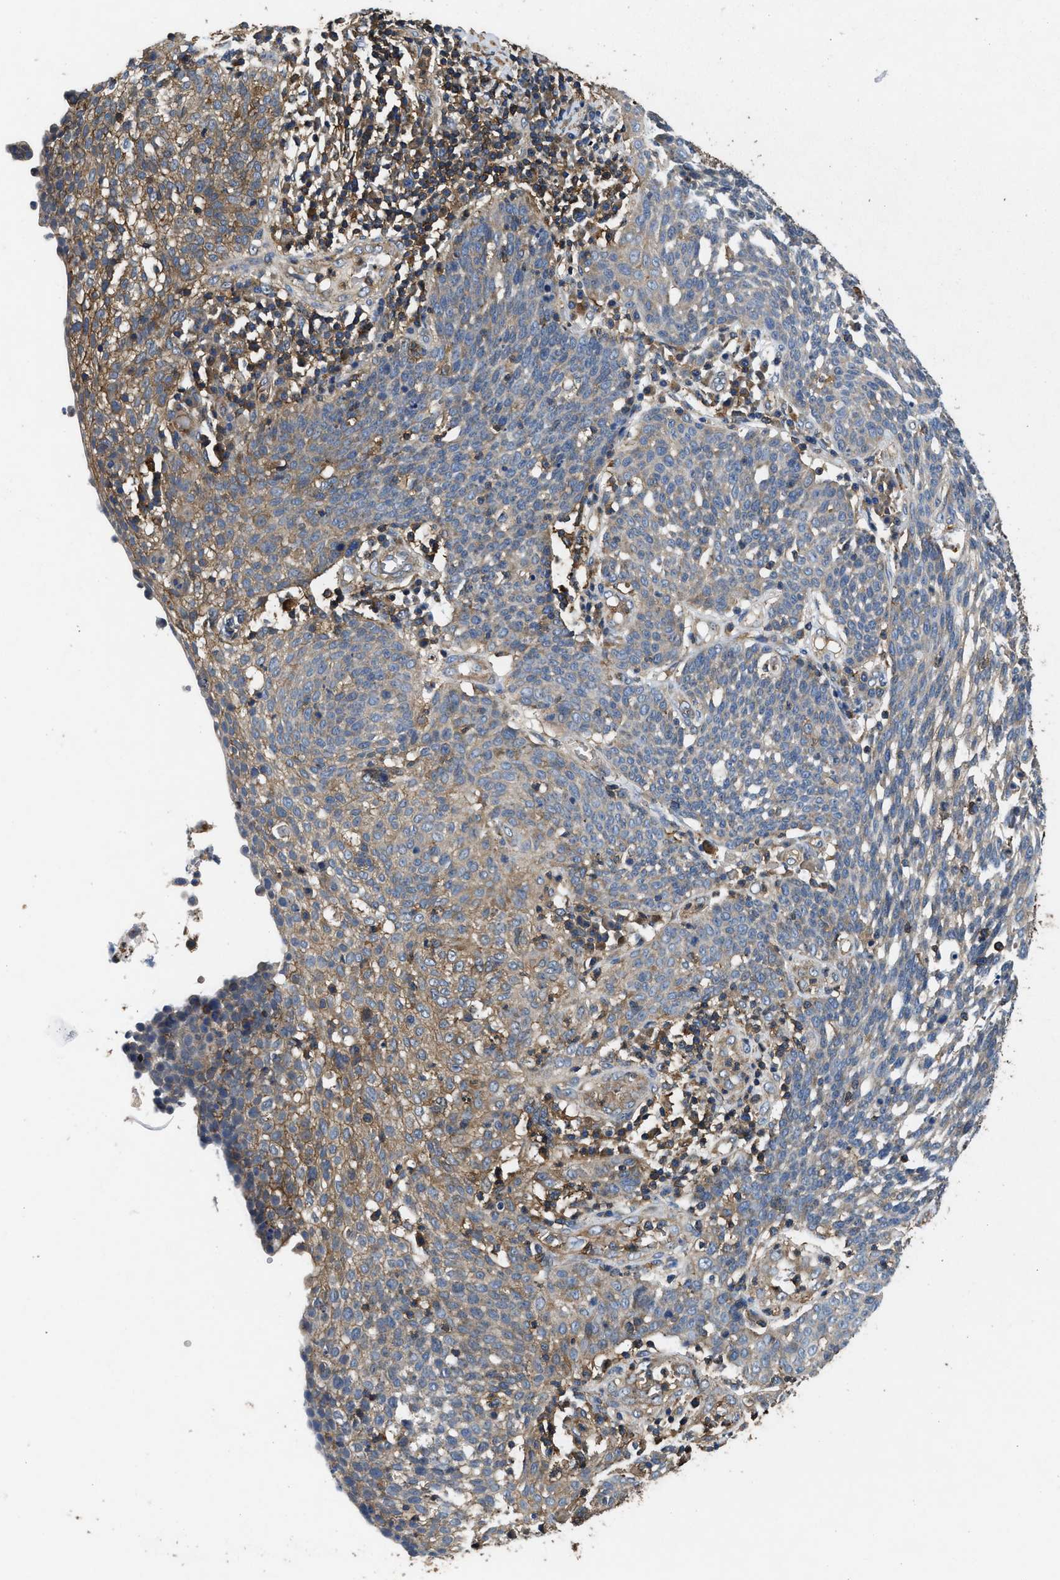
{"staining": {"intensity": "weak", "quantity": "<25%", "location": "cytoplasmic/membranous"}, "tissue": "cervical cancer", "cell_type": "Tumor cells", "image_type": "cancer", "snomed": [{"axis": "morphology", "description": "Squamous cell carcinoma, NOS"}, {"axis": "topography", "description": "Cervix"}], "caption": "This is a photomicrograph of IHC staining of cervical squamous cell carcinoma, which shows no staining in tumor cells. (DAB (3,3'-diaminobenzidine) immunohistochemistry with hematoxylin counter stain).", "gene": "LINGO2", "patient": {"sex": "female", "age": 34}}